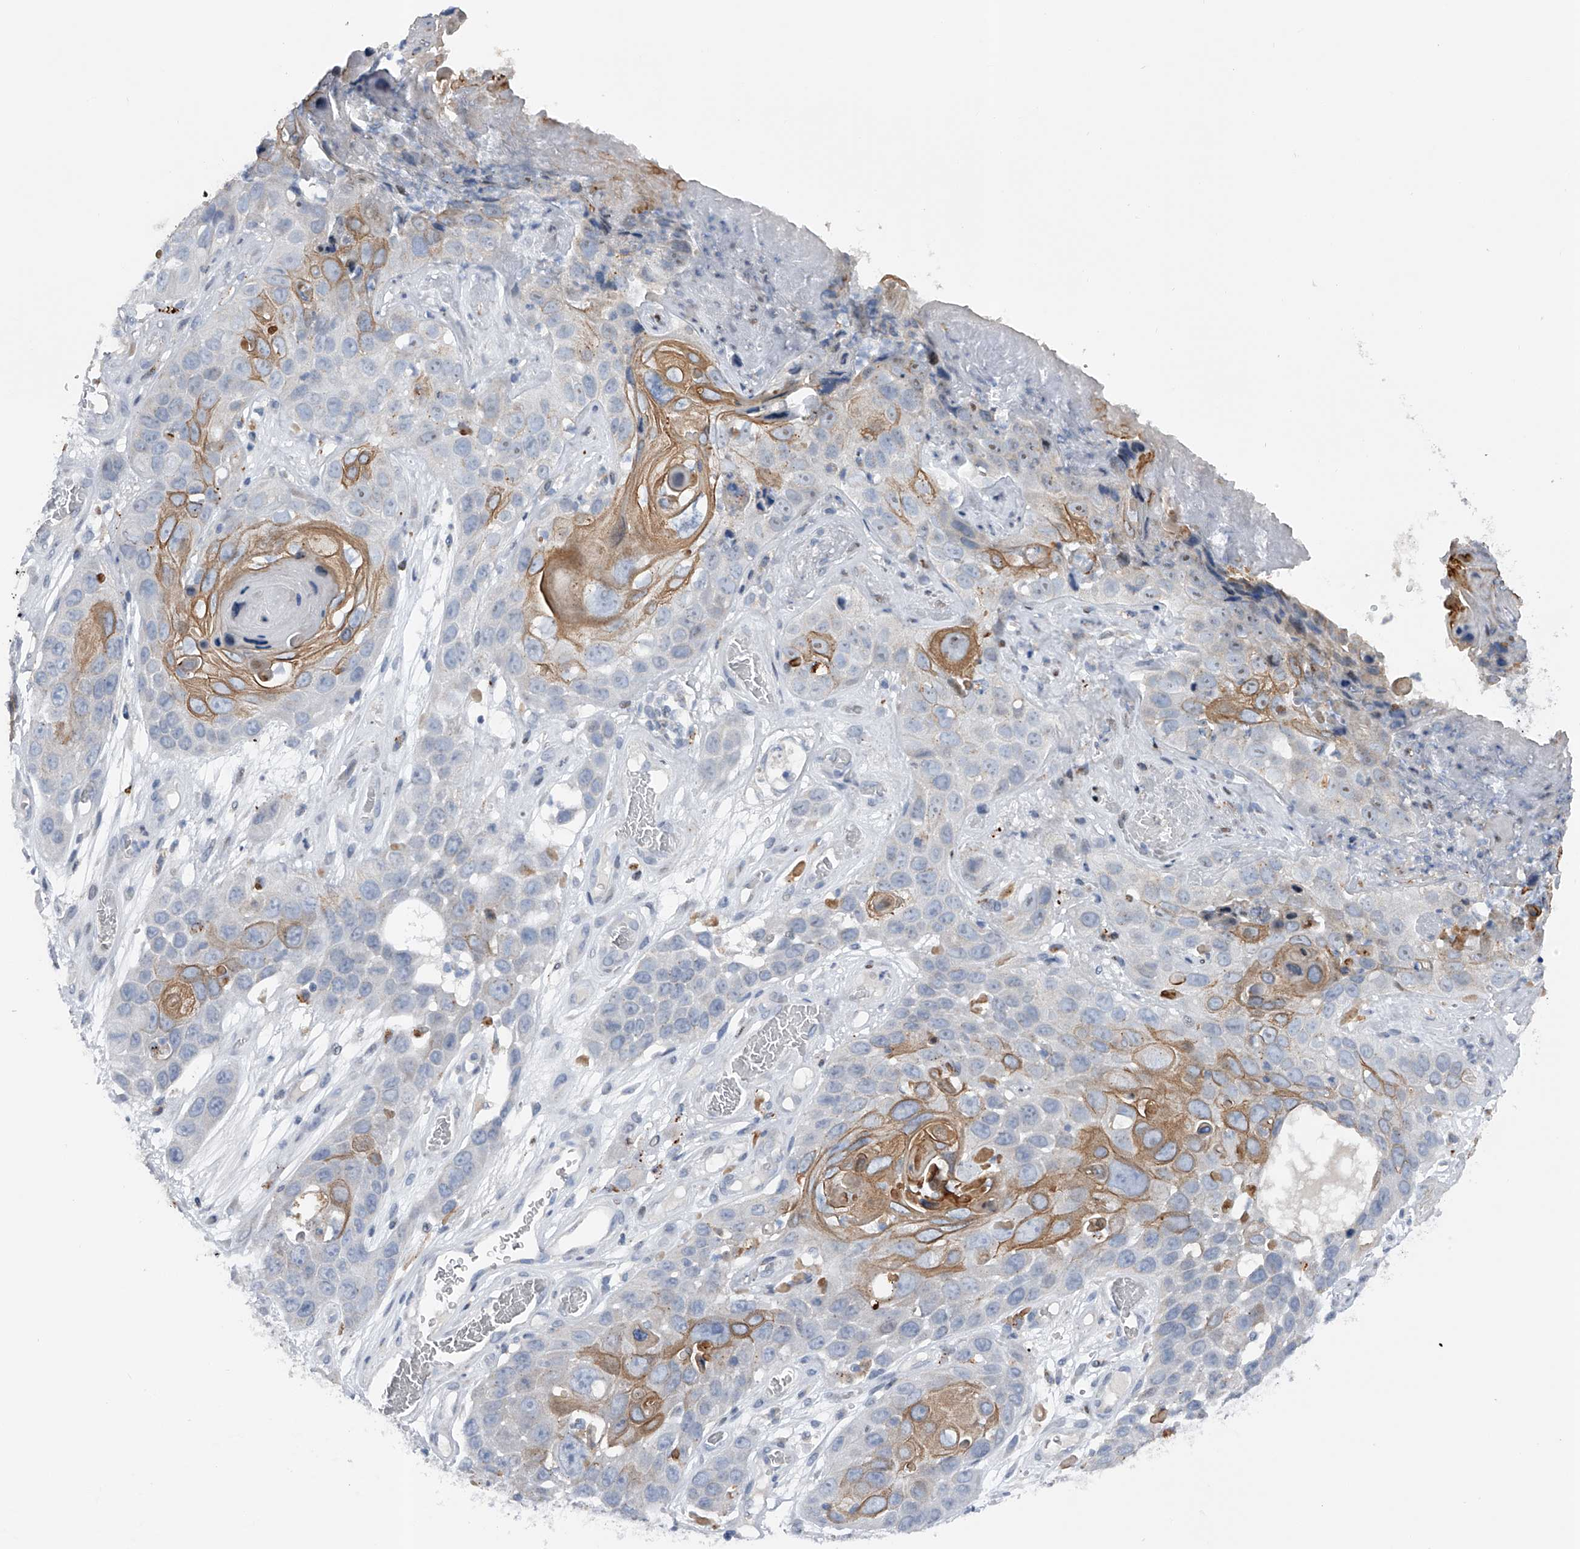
{"staining": {"intensity": "moderate", "quantity": "<25%", "location": "cytoplasmic/membranous"}, "tissue": "skin cancer", "cell_type": "Tumor cells", "image_type": "cancer", "snomed": [{"axis": "morphology", "description": "Squamous cell carcinoma, NOS"}, {"axis": "topography", "description": "Skin"}], "caption": "DAB (3,3'-diaminobenzidine) immunohistochemical staining of human skin cancer reveals moderate cytoplasmic/membranous protein expression in about <25% of tumor cells.", "gene": "RWDD2A", "patient": {"sex": "male", "age": 55}}